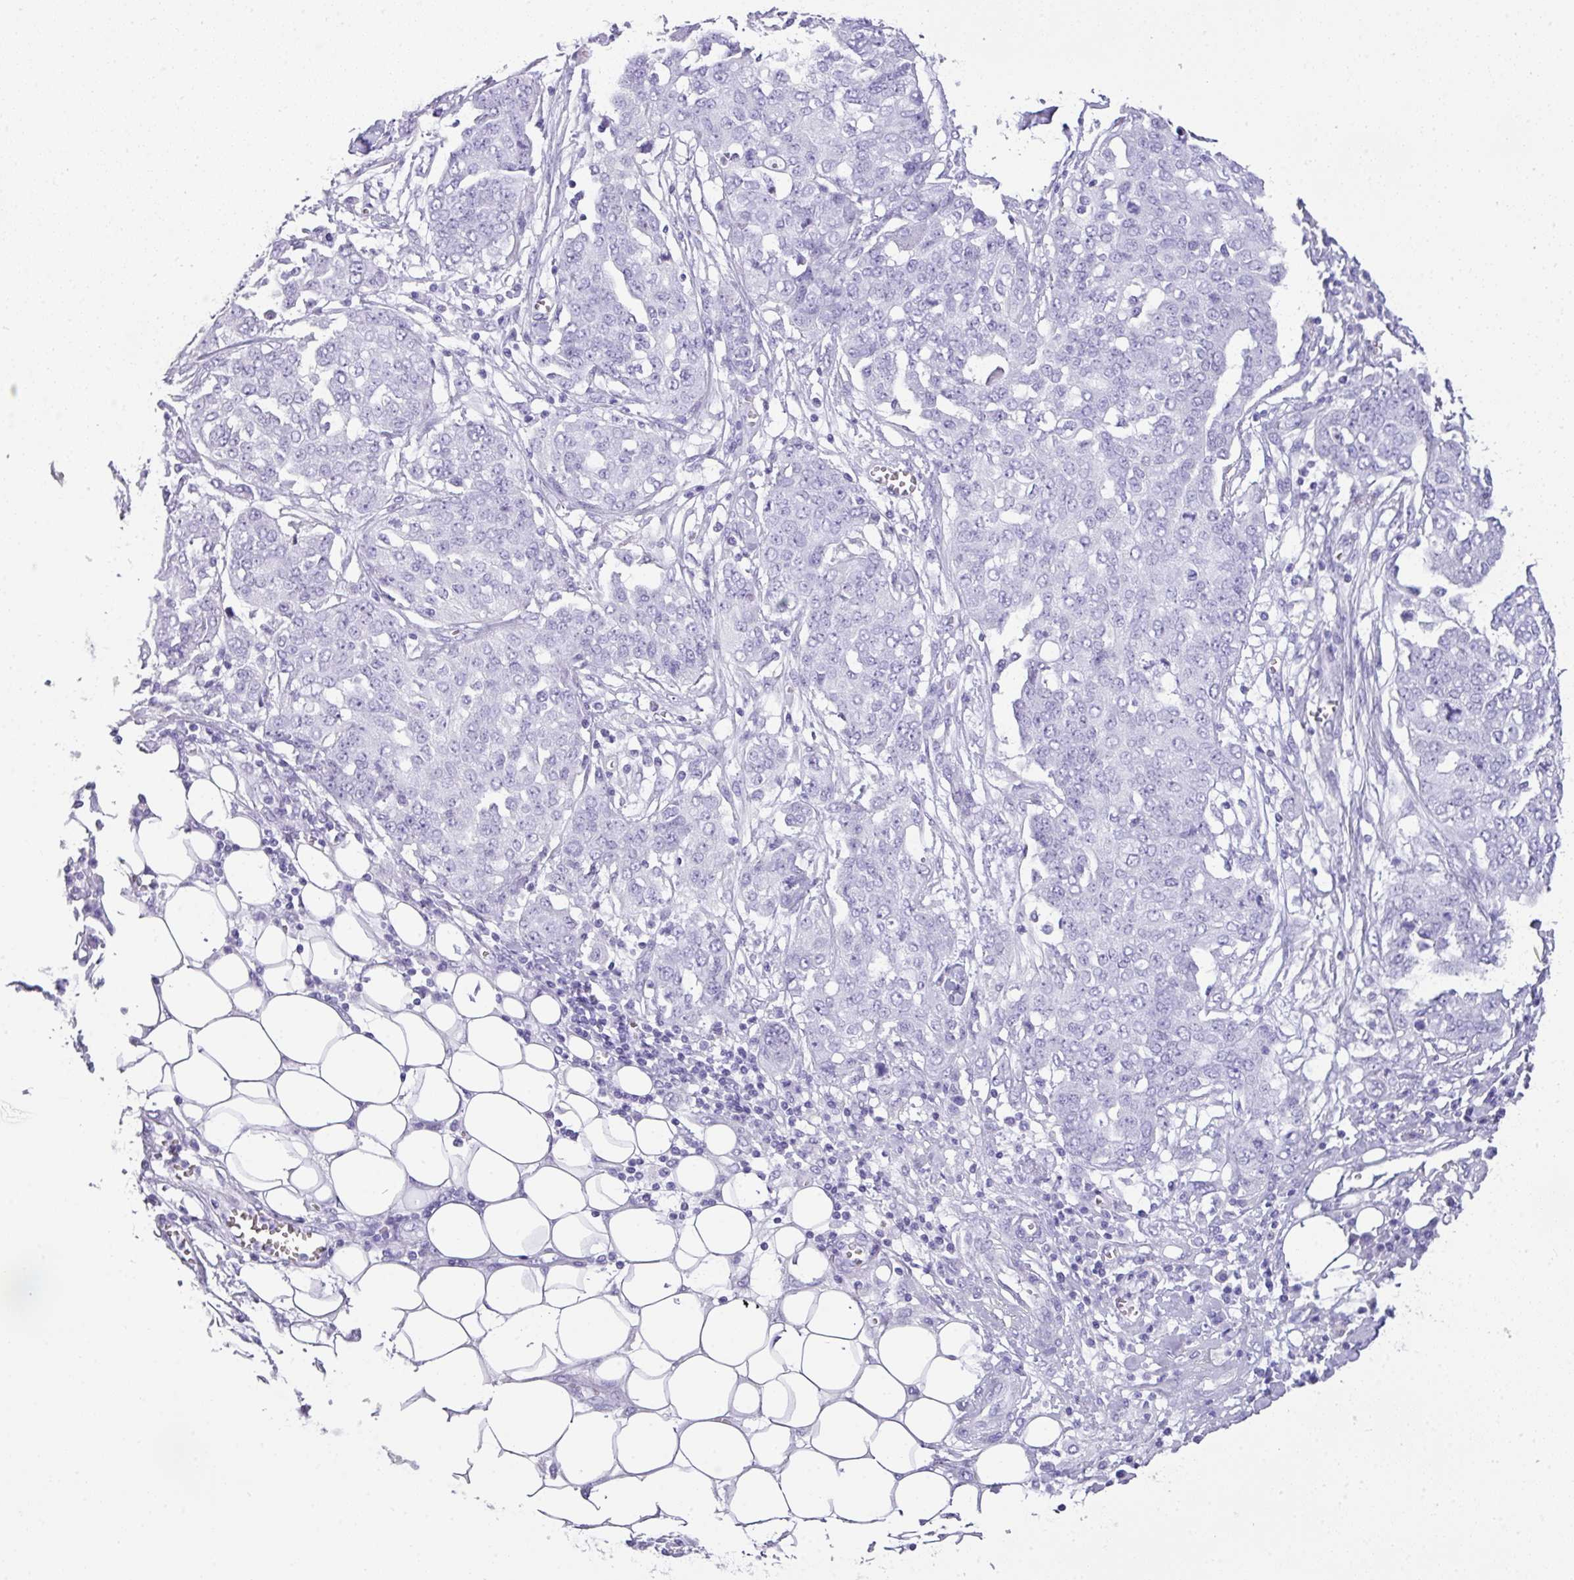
{"staining": {"intensity": "negative", "quantity": "none", "location": "none"}, "tissue": "ovarian cancer", "cell_type": "Tumor cells", "image_type": "cancer", "snomed": [{"axis": "morphology", "description": "Cystadenocarcinoma, serous, NOS"}, {"axis": "topography", "description": "Soft tissue"}, {"axis": "topography", "description": "Ovary"}], "caption": "Image shows no significant protein positivity in tumor cells of serous cystadenocarcinoma (ovarian).", "gene": "TNP1", "patient": {"sex": "female", "age": 57}}